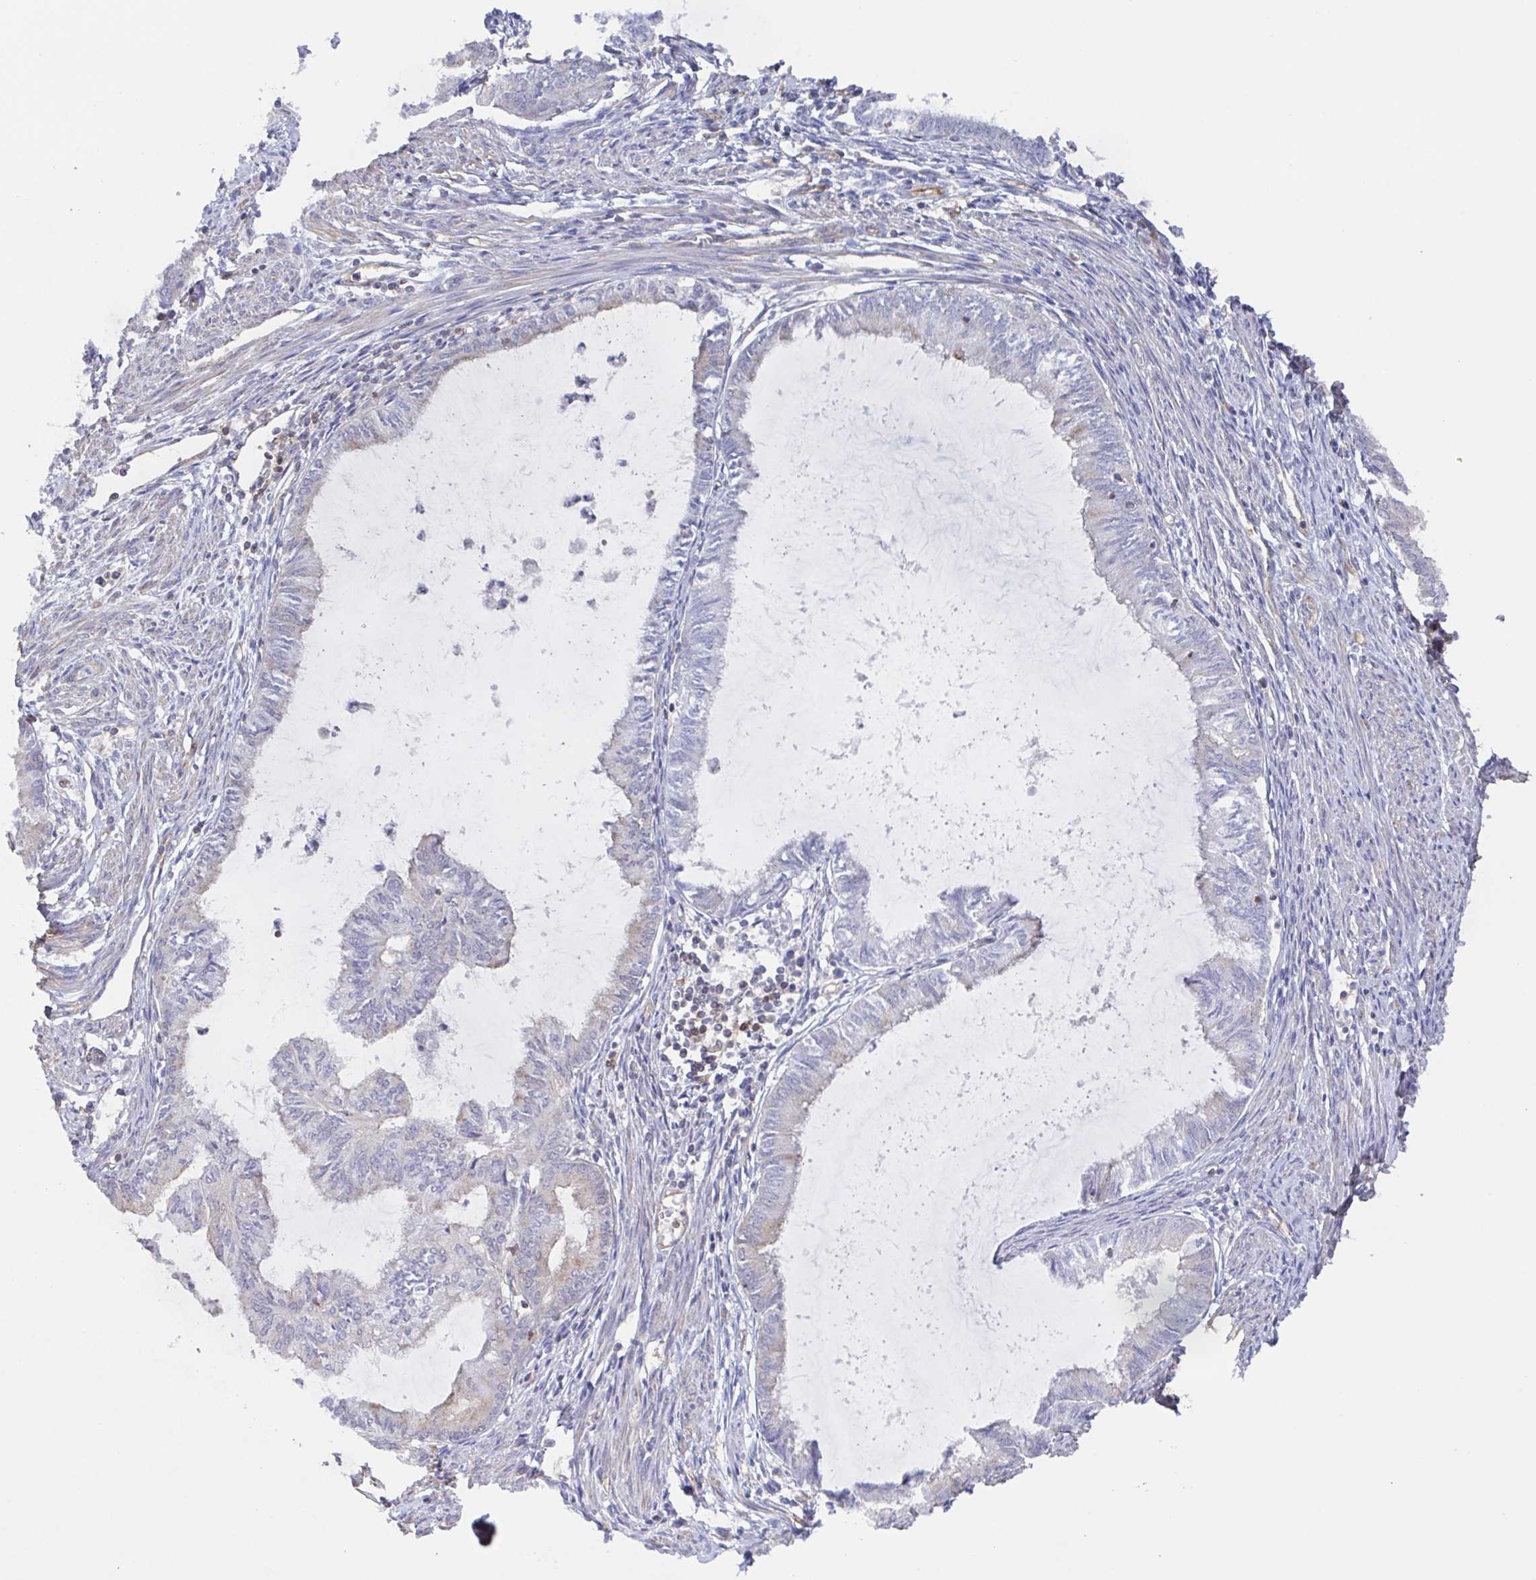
{"staining": {"intensity": "negative", "quantity": "none", "location": "none"}, "tissue": "endometrial cancer", "cell_type": "Tumor cells", "image_type": "cancer", "snomed": [{"axis": "morphology", "description": "Adenocarcinoma, NOS"}, {"axis": "topography", "description": "Endometrium"}], "caption": "Protein analysis of endometrial adenocarcinoma displays no significant expression in tumor cells.", "gene": "AGFG2", "patient": {"sex": "female", "age": 86}}